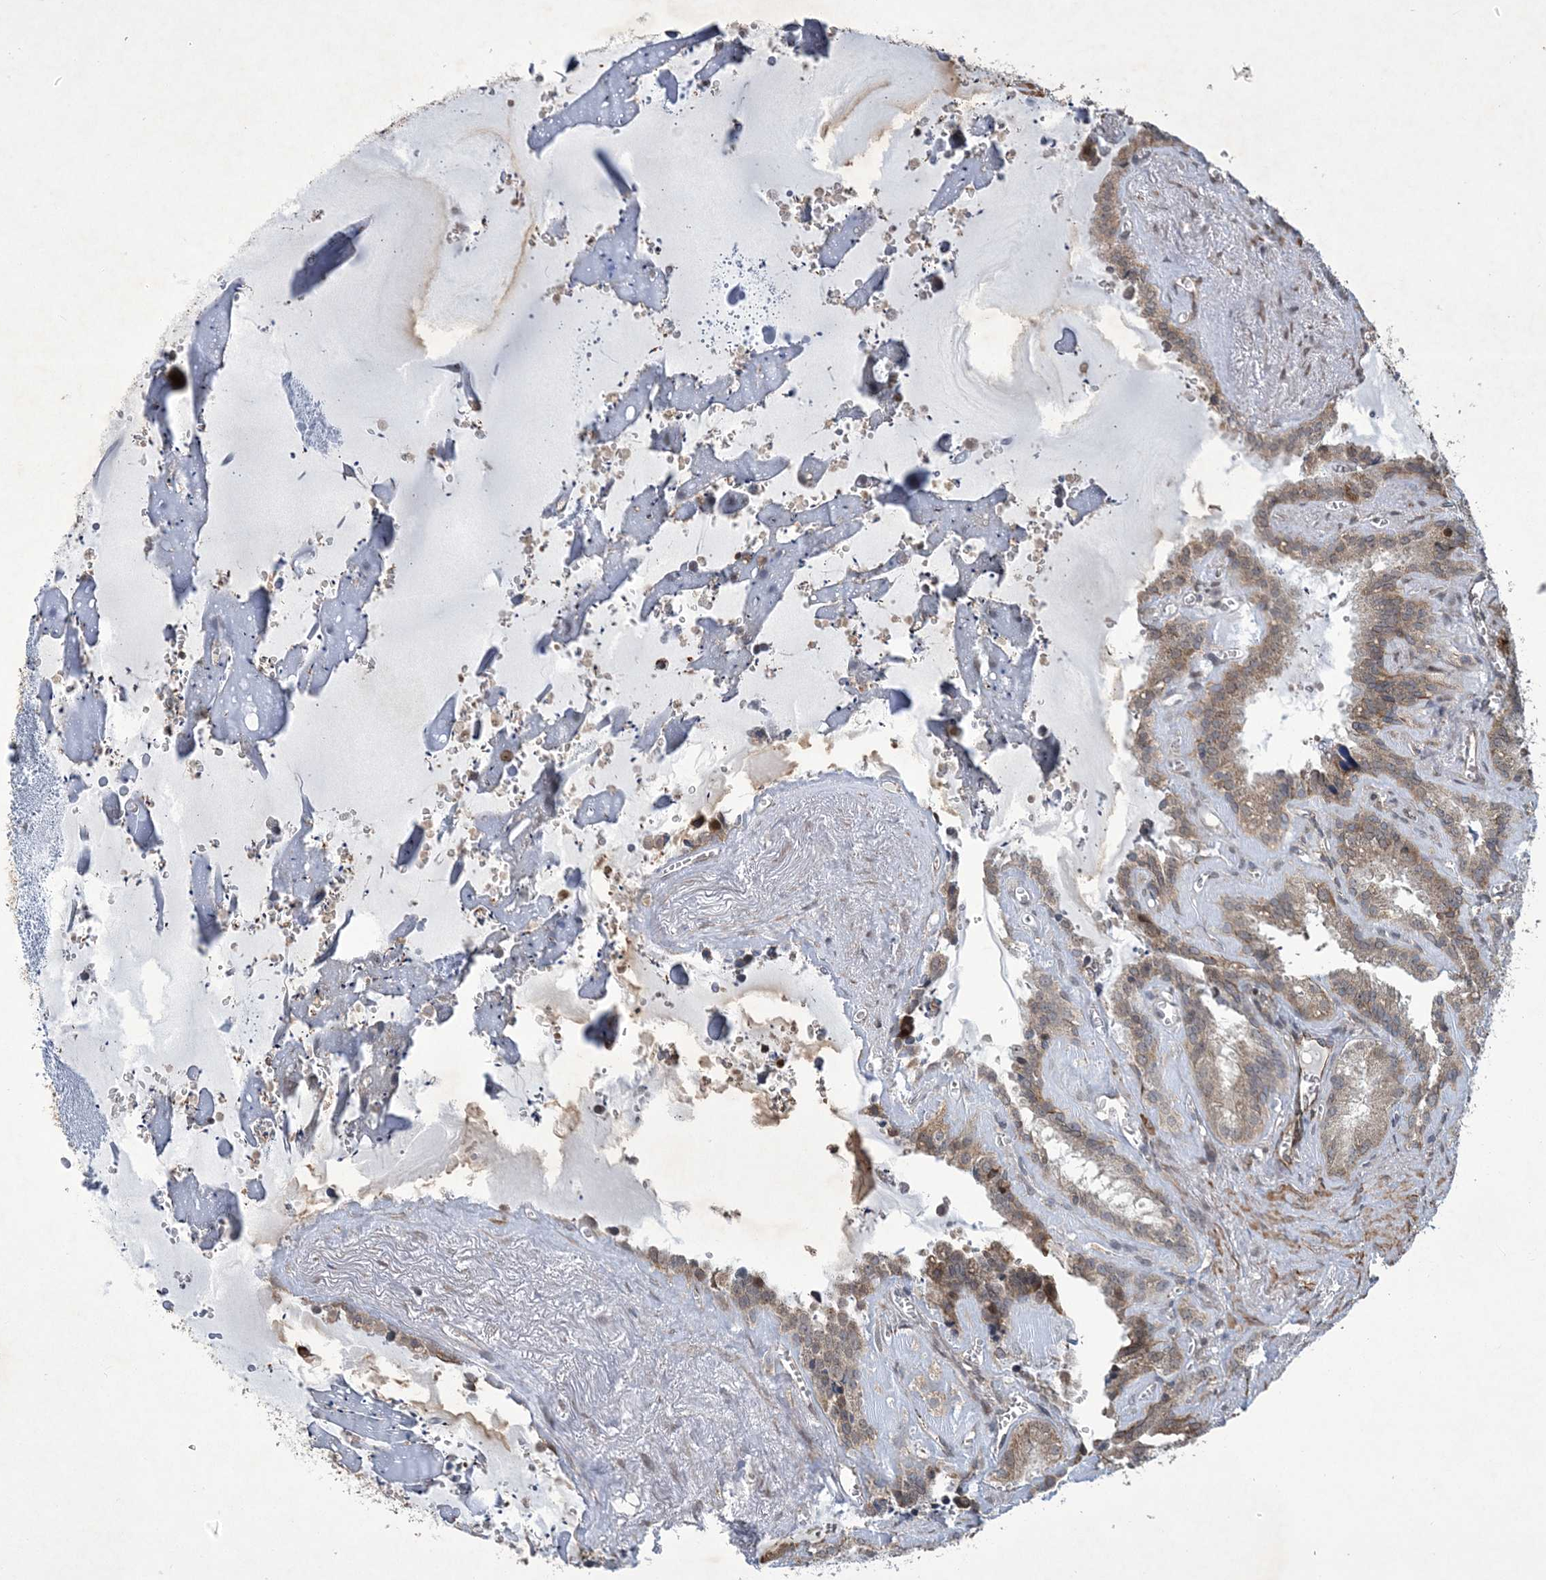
{"staining": {"intensity": "moderate", "quantity": "<25%", "location": "cytoplasmic/membranous"}, "tissue": "seminal vesicle", "cell_type": "Glandular cells", "image_type": "normal", "snomed": [{"axis": "morphology", "description": "Normal tissue, NOS"}, {"axis": "topography", "description": "Prostate"}, {"axis": "topography", "description": "Seminal veicle"}], "caption": "Seminal vesicle stained with immunohistochemistry shows moderate cytoplasmic/membranous positivity in about <25% of glandular cells. (DAB = brown stain, brightfield microscopy at high magnification).", "gene": "N4BP2", "patient": {"sex": "male", "age": 59}}